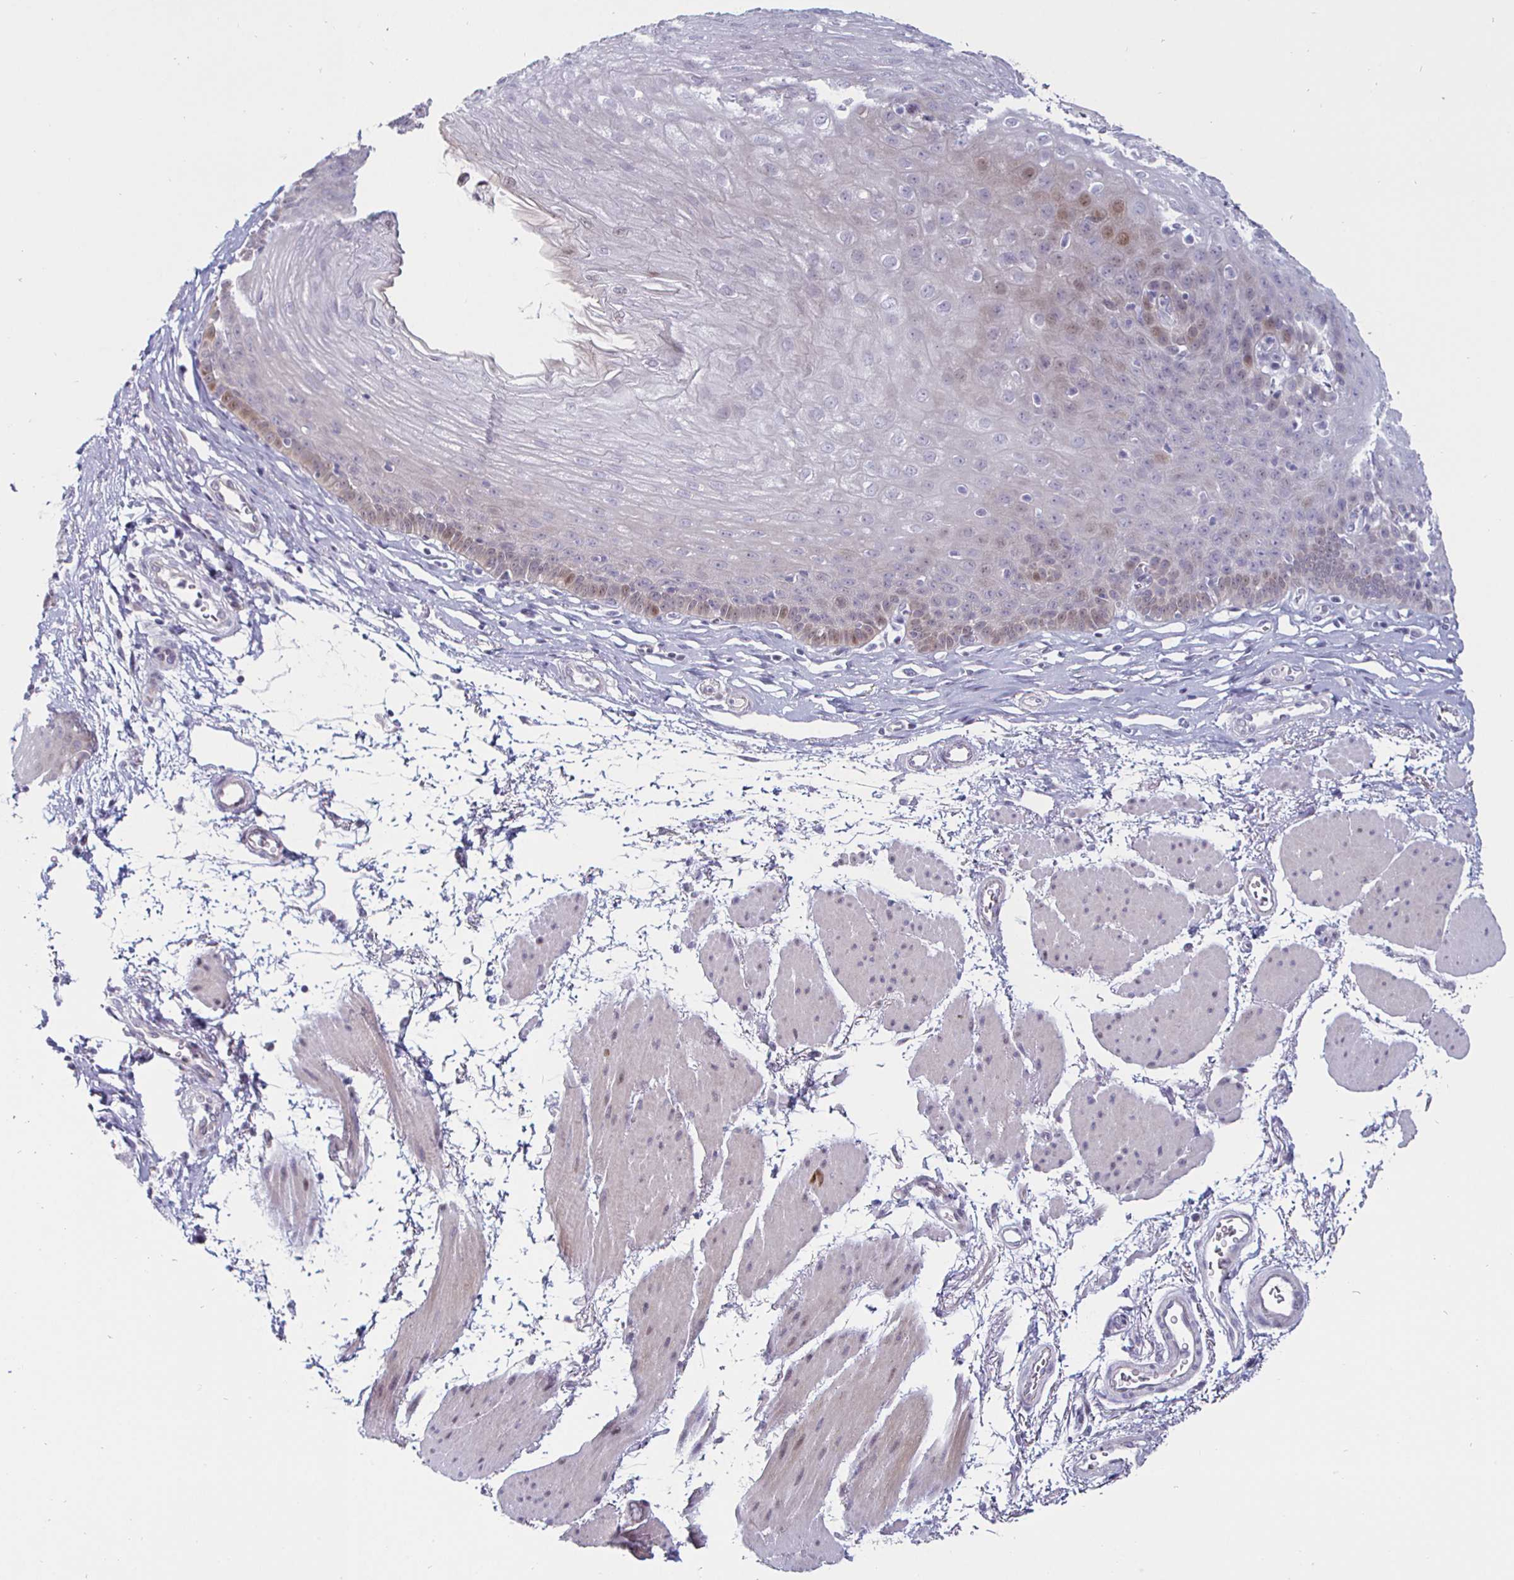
{"staining": {"intensity": "weak", "quantity": "<25%", "location": "nuclear"}, "tissue": "esophagus", "cell_type": "Squamous epithelial cells", "image_type": "normal", "snomed": [{"axis": "morphology", "description": "Normal tissue, NOS"}, {"axis": "topography", "description": "Esophagus"}], "caption": "High magnification brightfield microscopy of normal esophagus stained with DAB (brown) and counterstained with hematoxylin (blue): squamous epithelial cells show no significant expression. (DAB IHC with hematoxylin counter stain).", "gene": "DMRTB1", "patient": {"sex": "female", "age": 81}}